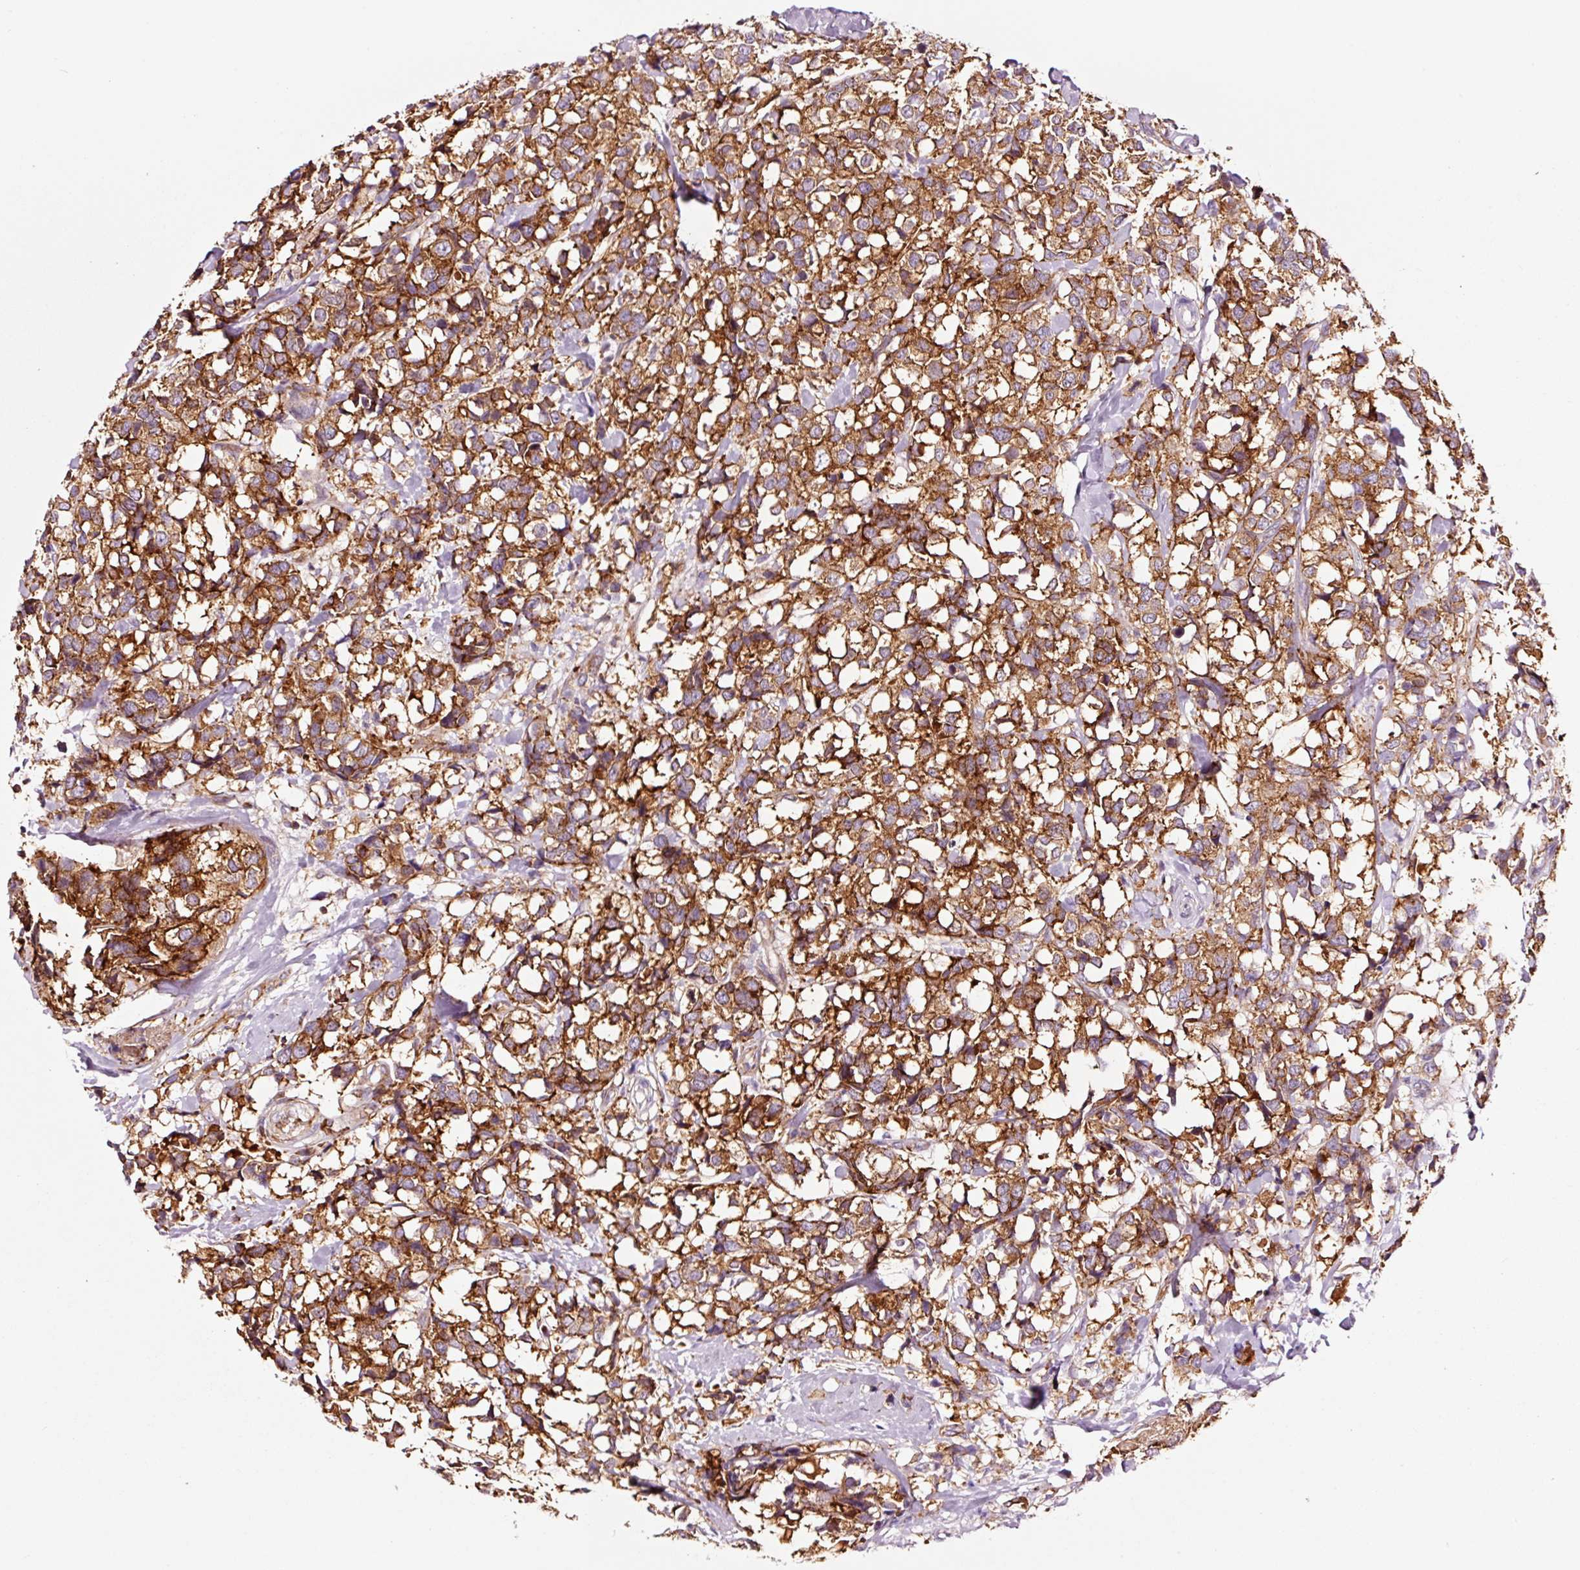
{"staining": {"intensity": "moderate", "quantity": ">75%", "location": "cytoplasmic/membranous"}, "tissue": "breast cancer", "cell_type": "Tumor cells", "image_type": "cancer", "snomed": [{"axis": "morphology", "description": "Lobular carcinoma"}, {"axis": "topography", "description": "Breast"}], "caption": "The histopathology image demonstrates staining of breast cancer (lobular carcinoma), revealing moderate cytoplasmic/membranous protein staining (brown color) within tumor cells. (IHC, brightfield microscopy, high magnification).", "gene": "ADD3", "patient": {"sex": "female", "age": 59}}